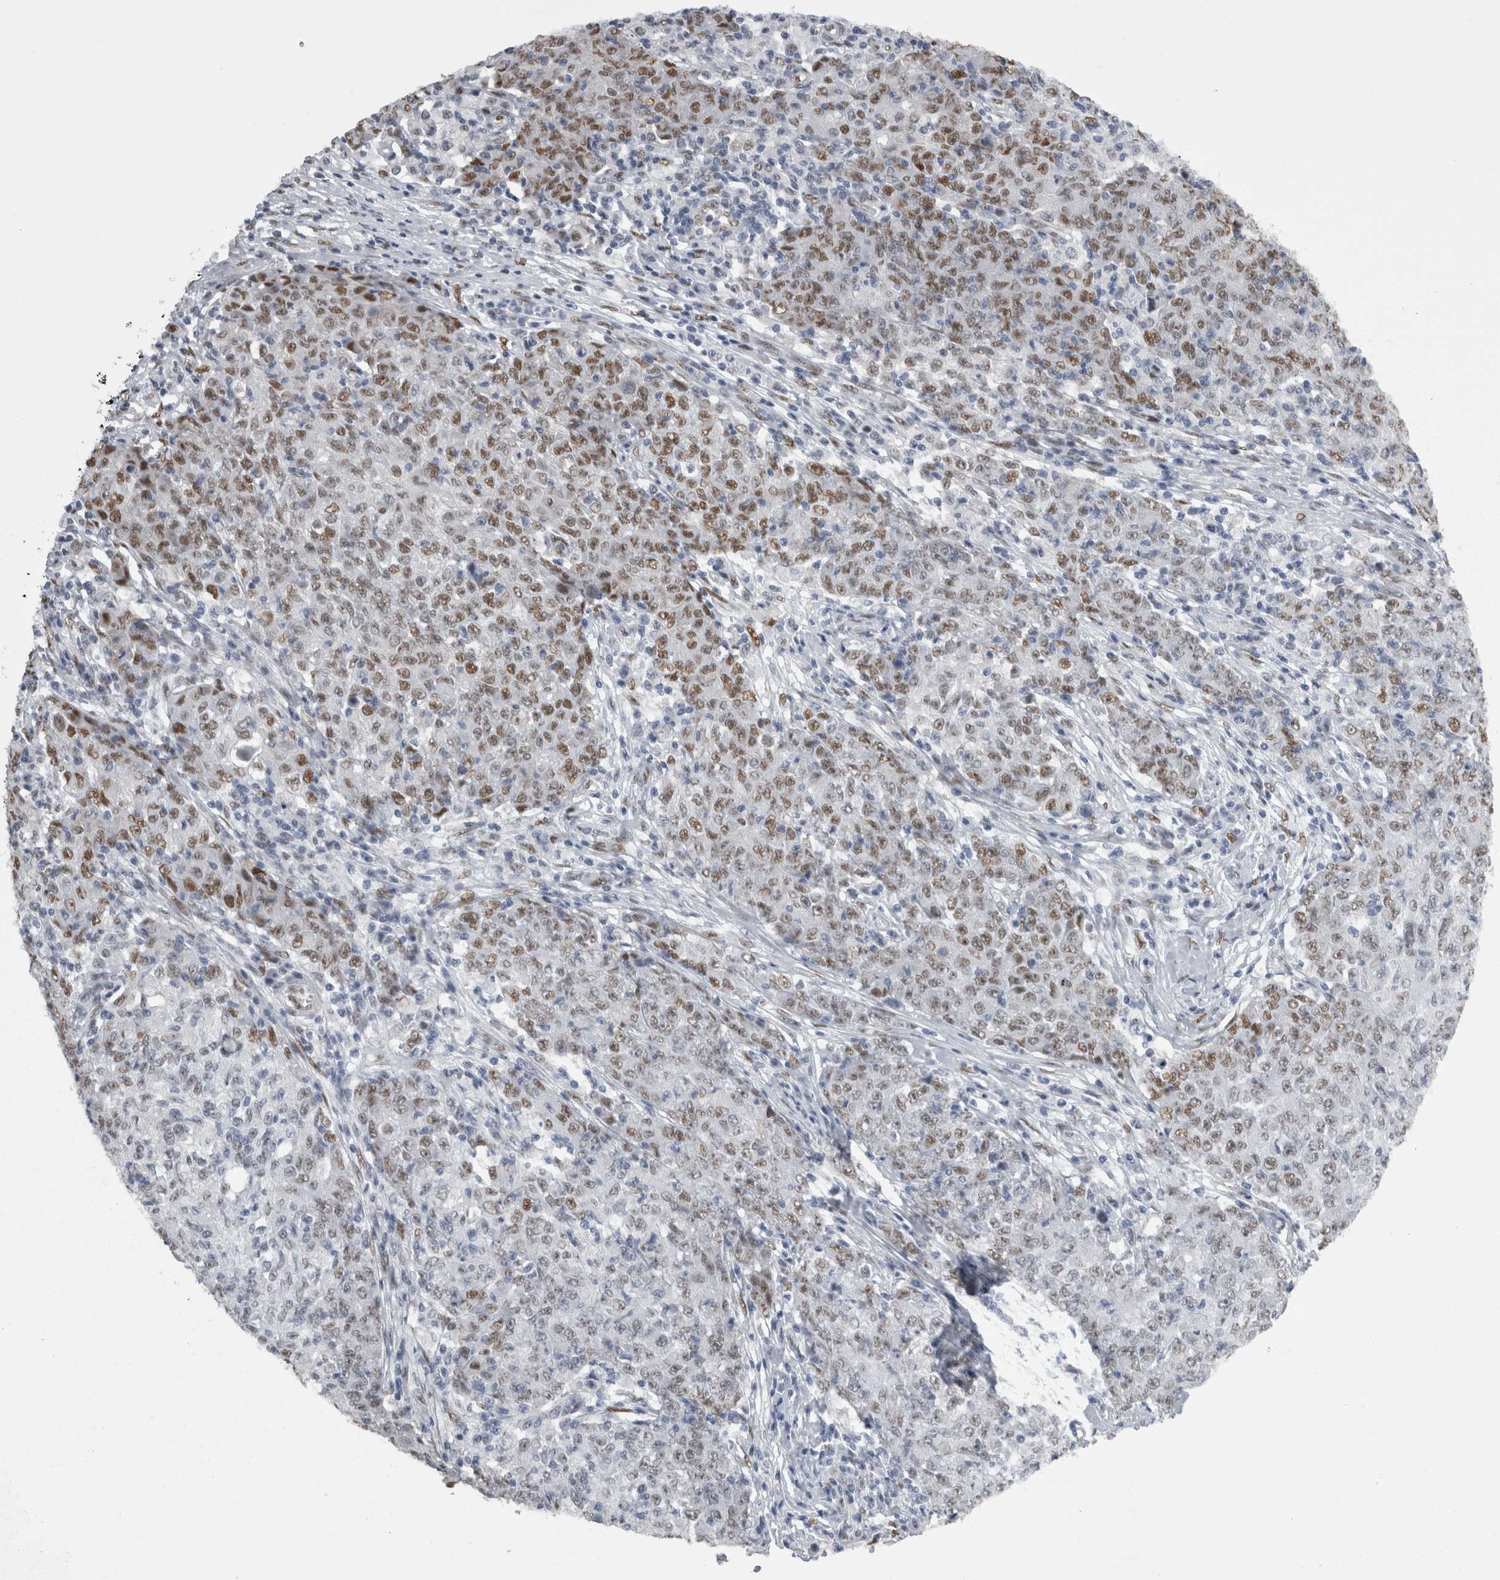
{"staining": {"intensity": "moderate", "quantity": "25%-75%", "location": "nuclear"}, "tissue": "ovarian cancer", "cell_type": "Tumor cells", "image_type": "cancer", "snomed": [{"axis": "morphology", "description": "Carcinoma, endometroid"}, {"axis": "topography", "description": "Ovary"}], "caption": "This photomicrograph exhibits IHC staining of human ovarian endometroid carcinoma, with medium moderate nuclear positivity in about 25%-75% of tumor cells.", "gene": "C1orf54", "patient": {"sex": "female", "age": 42}}